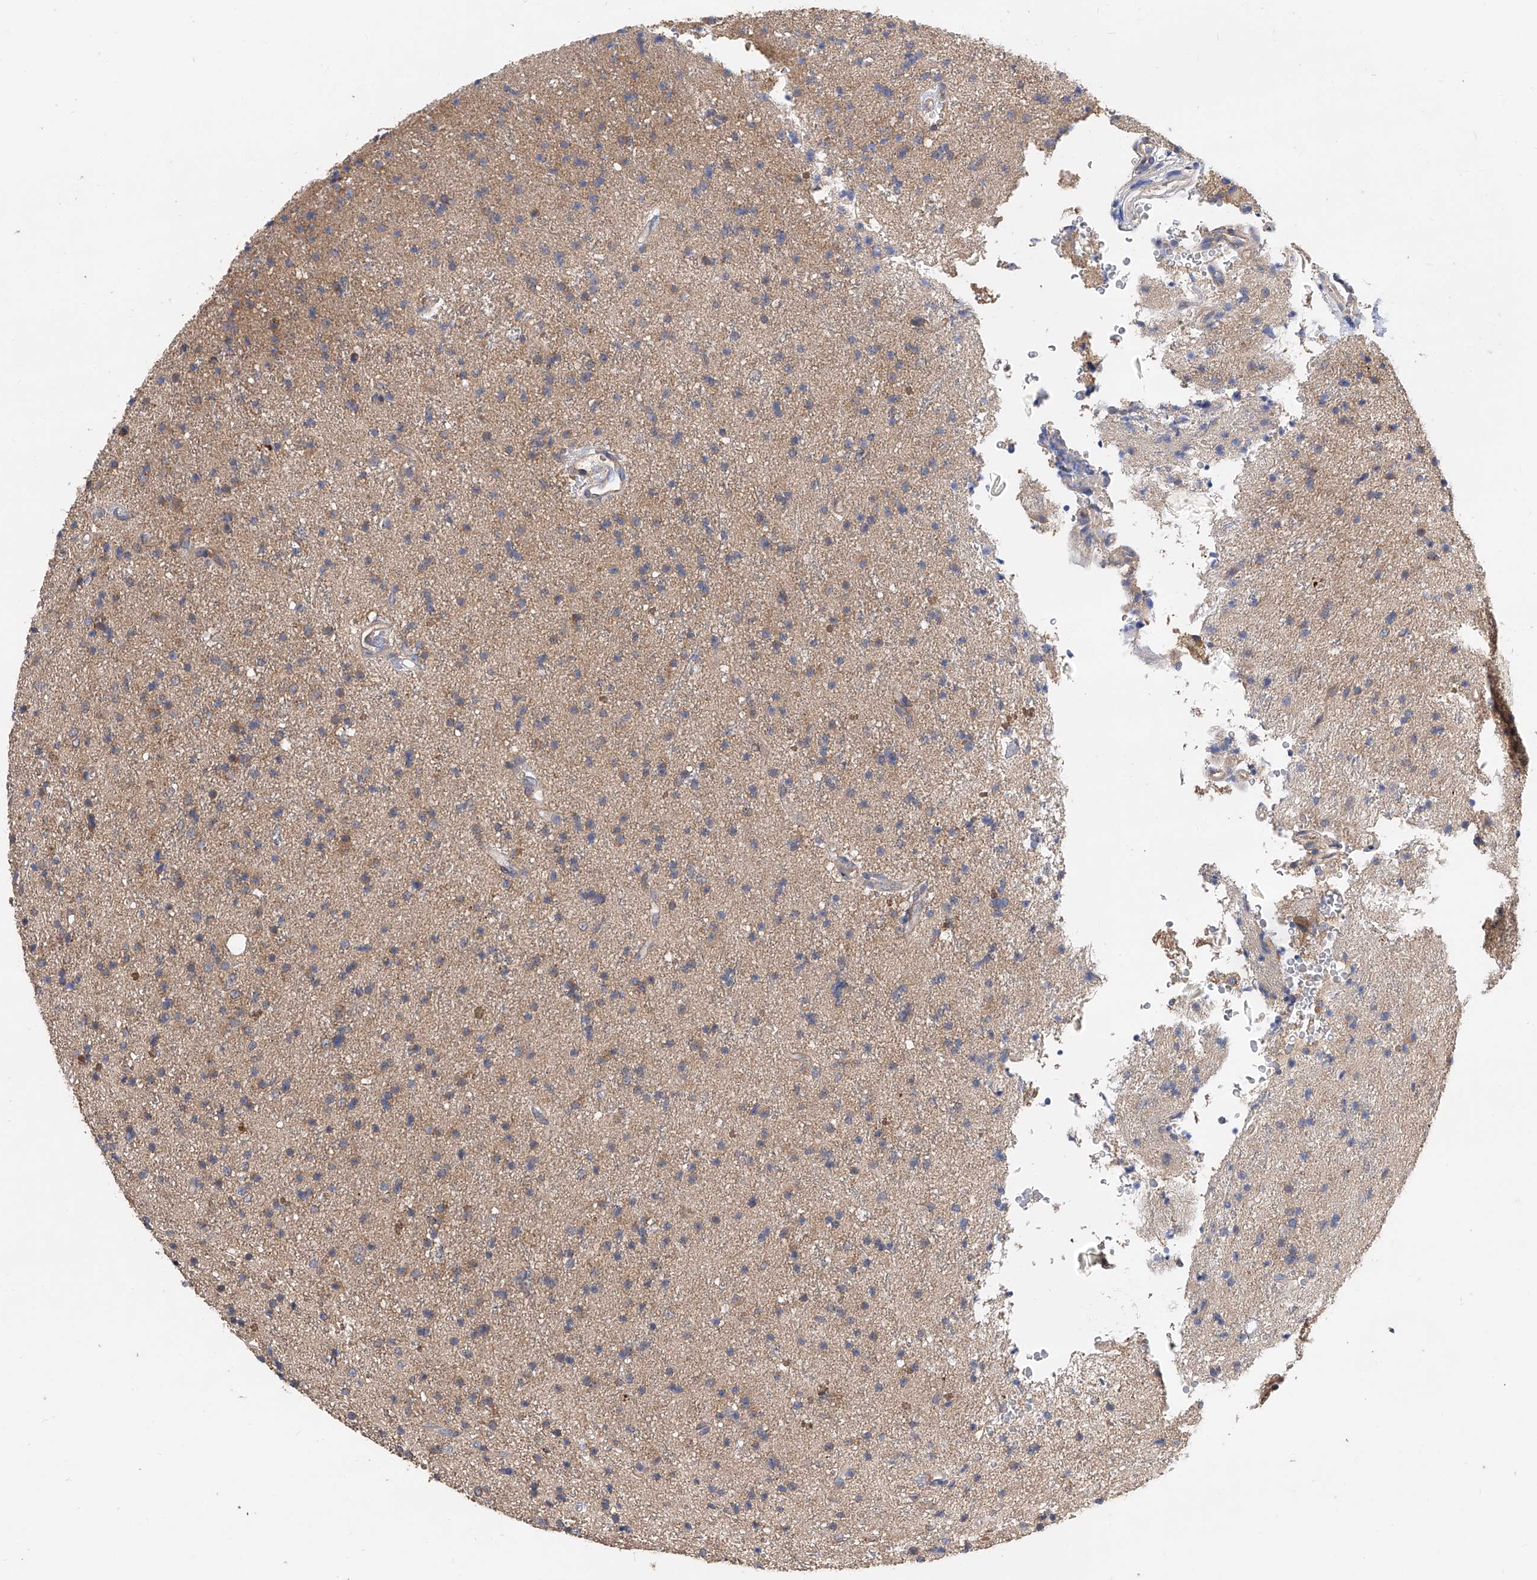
{"staining": {"intensity": "weak", "quantity": "25%-75%", "location": "cytoplasmic/membranous"}, "tissue": "glioma", "cell_type": "Tumor cells", "image_type": "cancer", "snomed": [{"axis": "morphology", "description": "Glioma, malignant, High grade"}, {"axis": "topography", "description": "Brain"}], "caption": "This image exhibits immunohistochemistry (IHC) staining of human malignant glioma (high-grade), with low weak cytoplasmic/membranous staining in about 25%-75% of tumor cells.", "gene": "PTK2", "patient": {"sex": "male", "age": 34}}